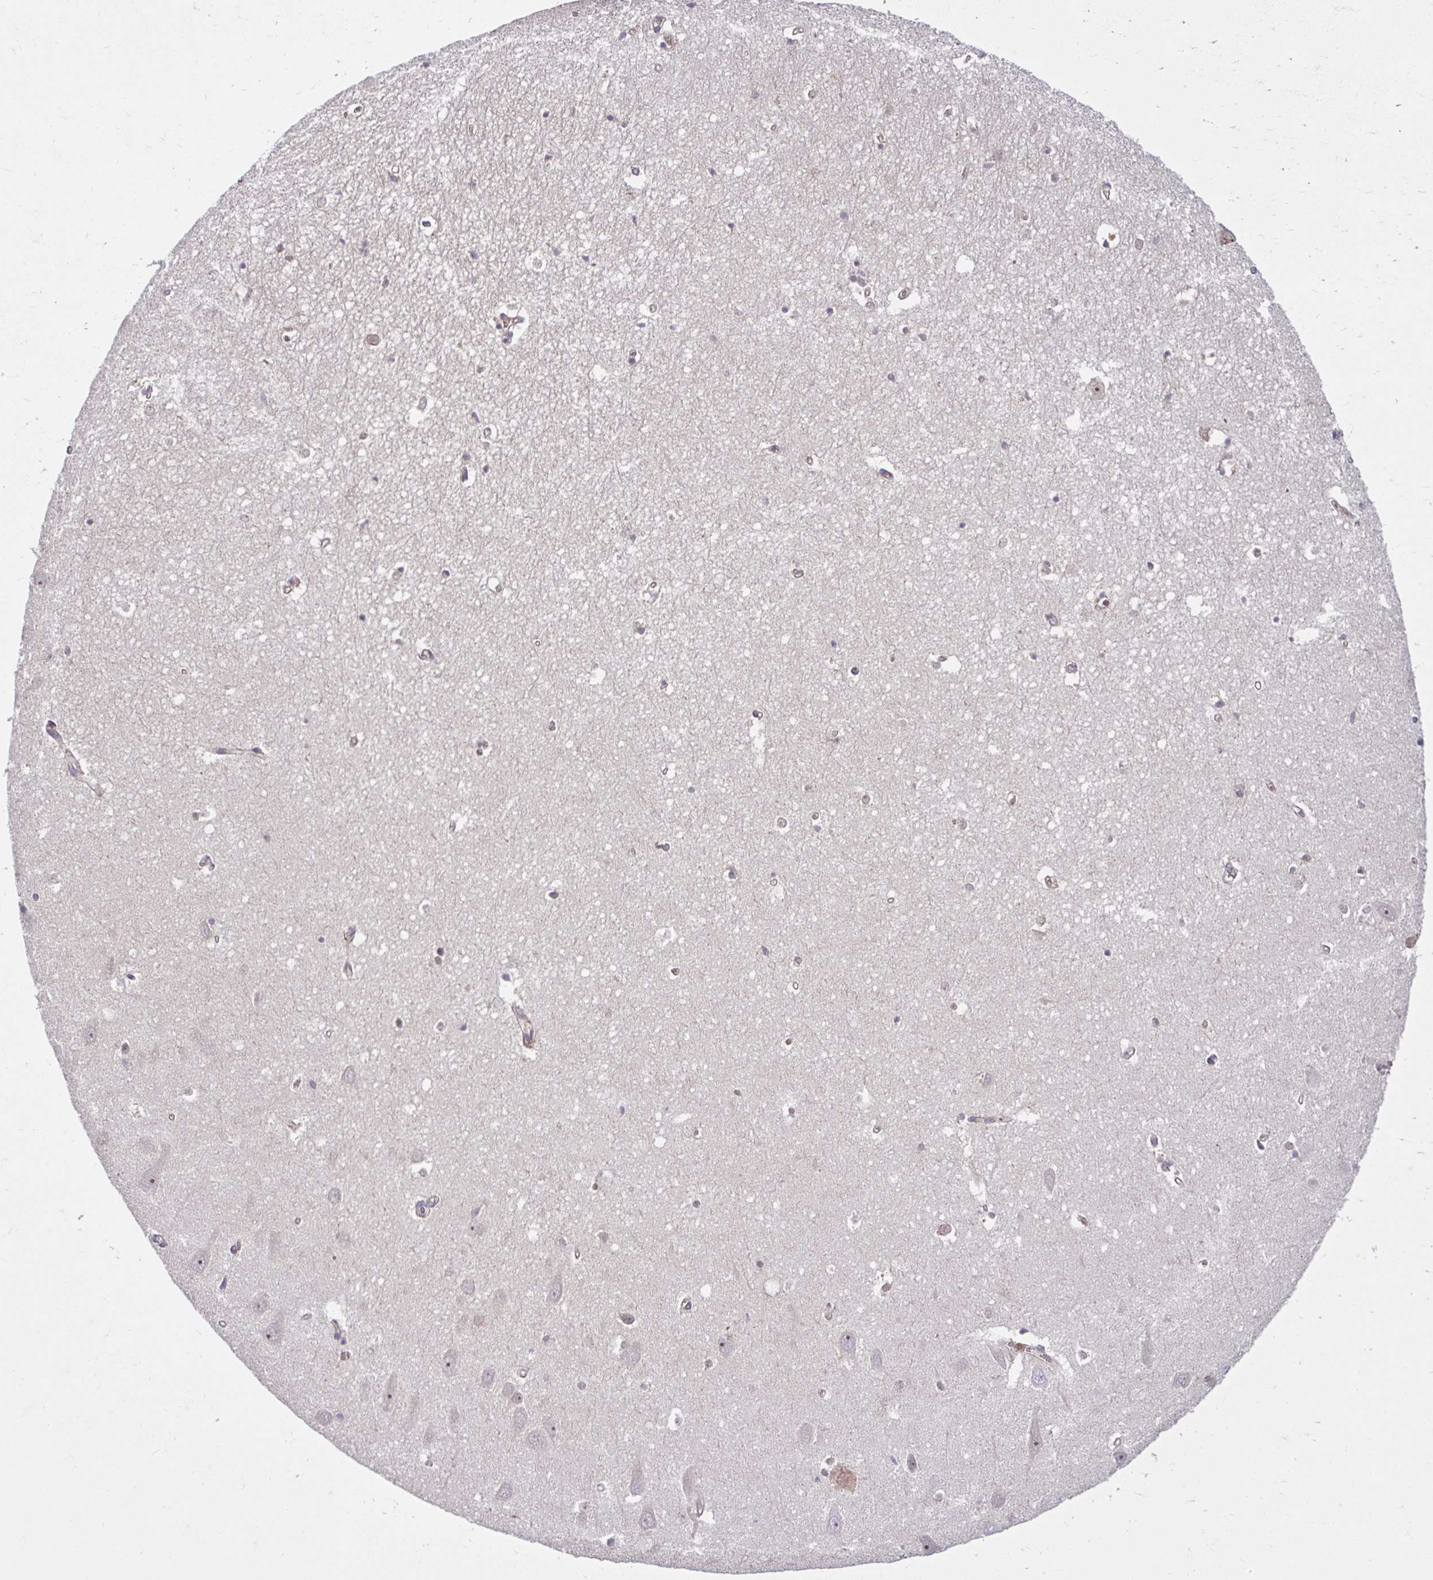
{"staining": {"intensity": "weak", "quantity": "<25%", "location": "nuclear"}, "tissue": "hippocampus", "cell_type": "Glial cells", "image_type": "normal", "snomed": [{"axis": "morphology", "description": "Normal tissue, NOS"}, {"axis": "topography", "description": "Hippocampus"}], "caption": "Immunohistochemical staining of unremarkable hippocampus shows no significant expression in glial cells.", "gene": "HMBS", "patient": {"sex": "female", "age": 64}}